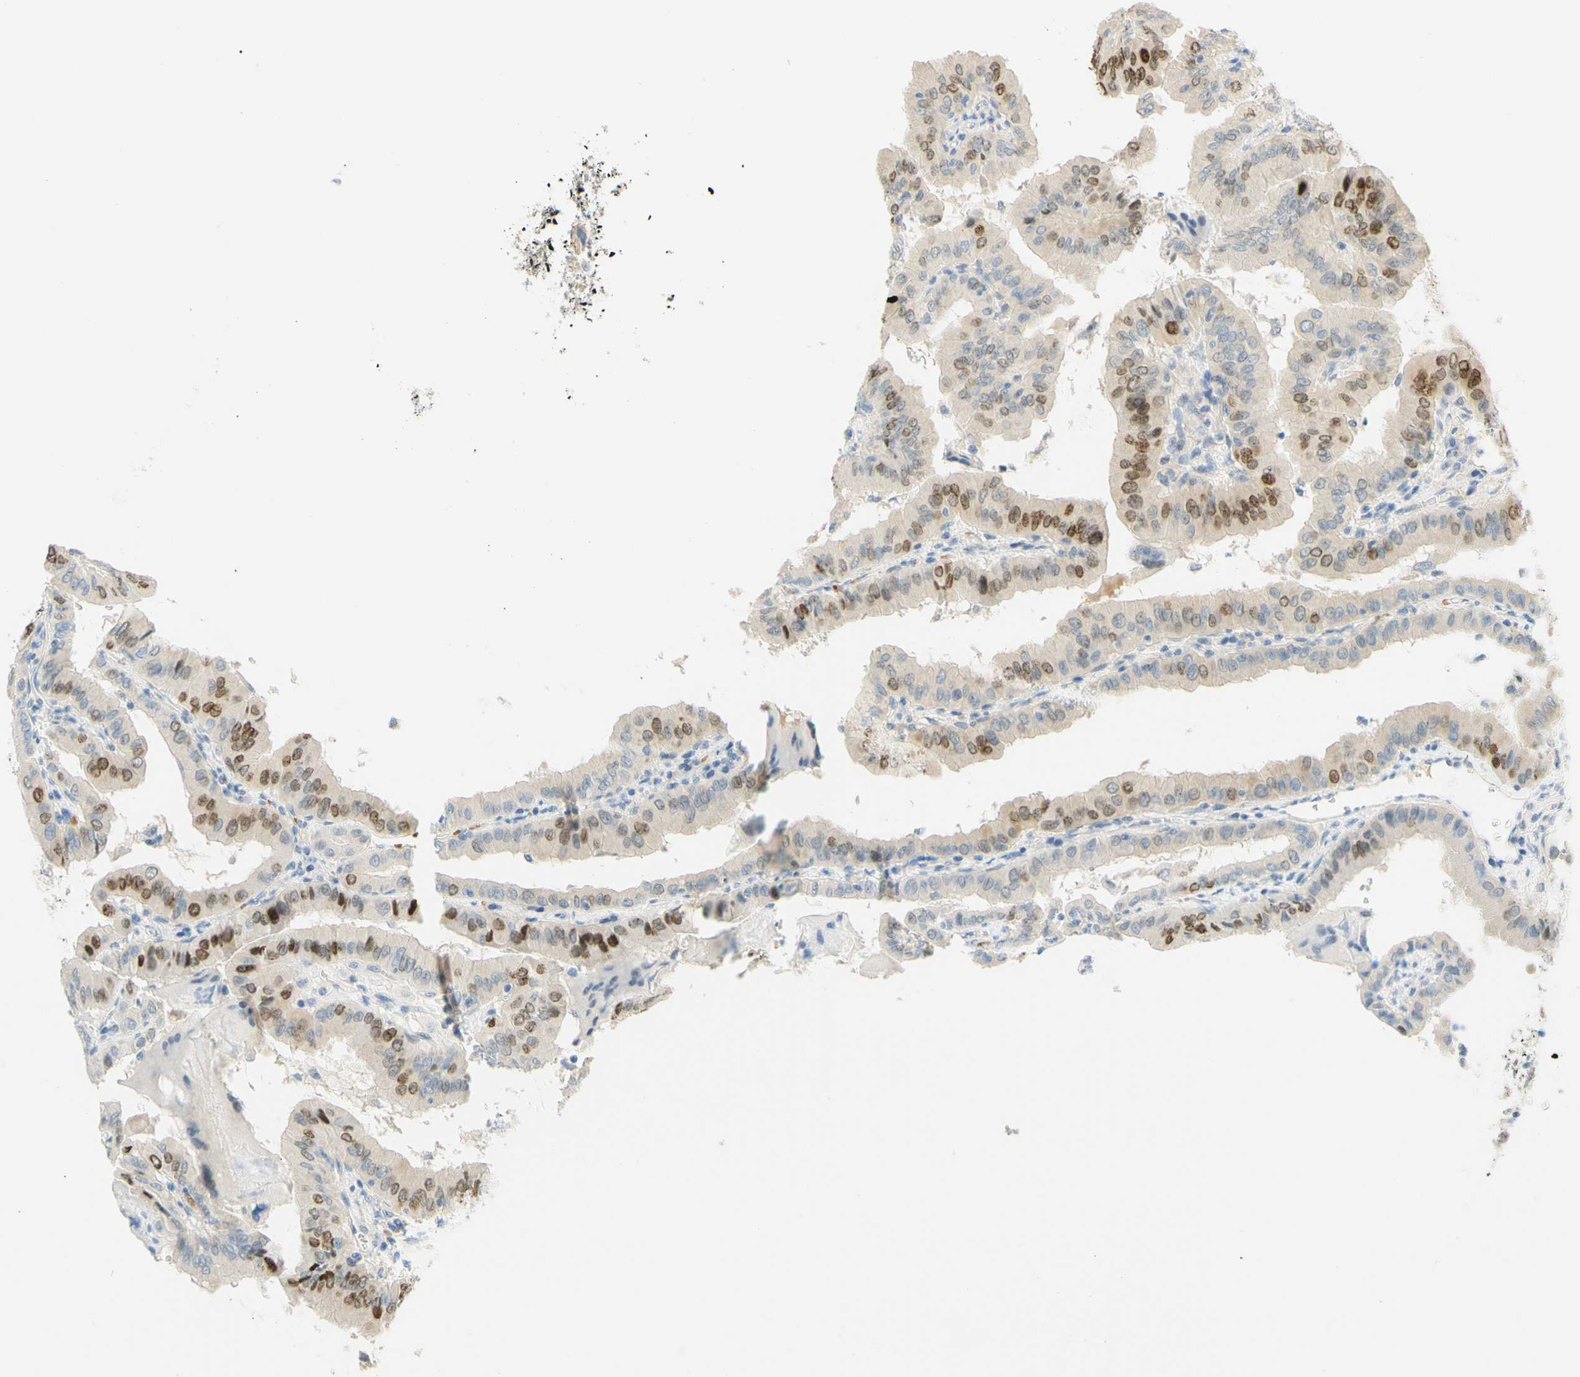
{"staining": {"intensity": "moderate", "quantity": "25%-75%", "location": "cytoplasmic/membranous,nuclear"}, "tissue": "thyroid cancer", "cell_type": "Tumor cells", "image_type": "cancer", "snomed": [{"axis": "morphology", "description": "Papillary adenocarcinoma, NOS"}, {"axis": "topography", "description": "Thyroid gland"}], "caption": "A histopathology image showing moderate cytoplasmic/membranous and nuclear expression in approximately 25%-75% of tumor cells in thyroid papillary adenocarcinoma, as visualized by brown immunohistochemical staining.", "gene": "ENTREP2", "patient": {"sex": "male", "age": 33}}